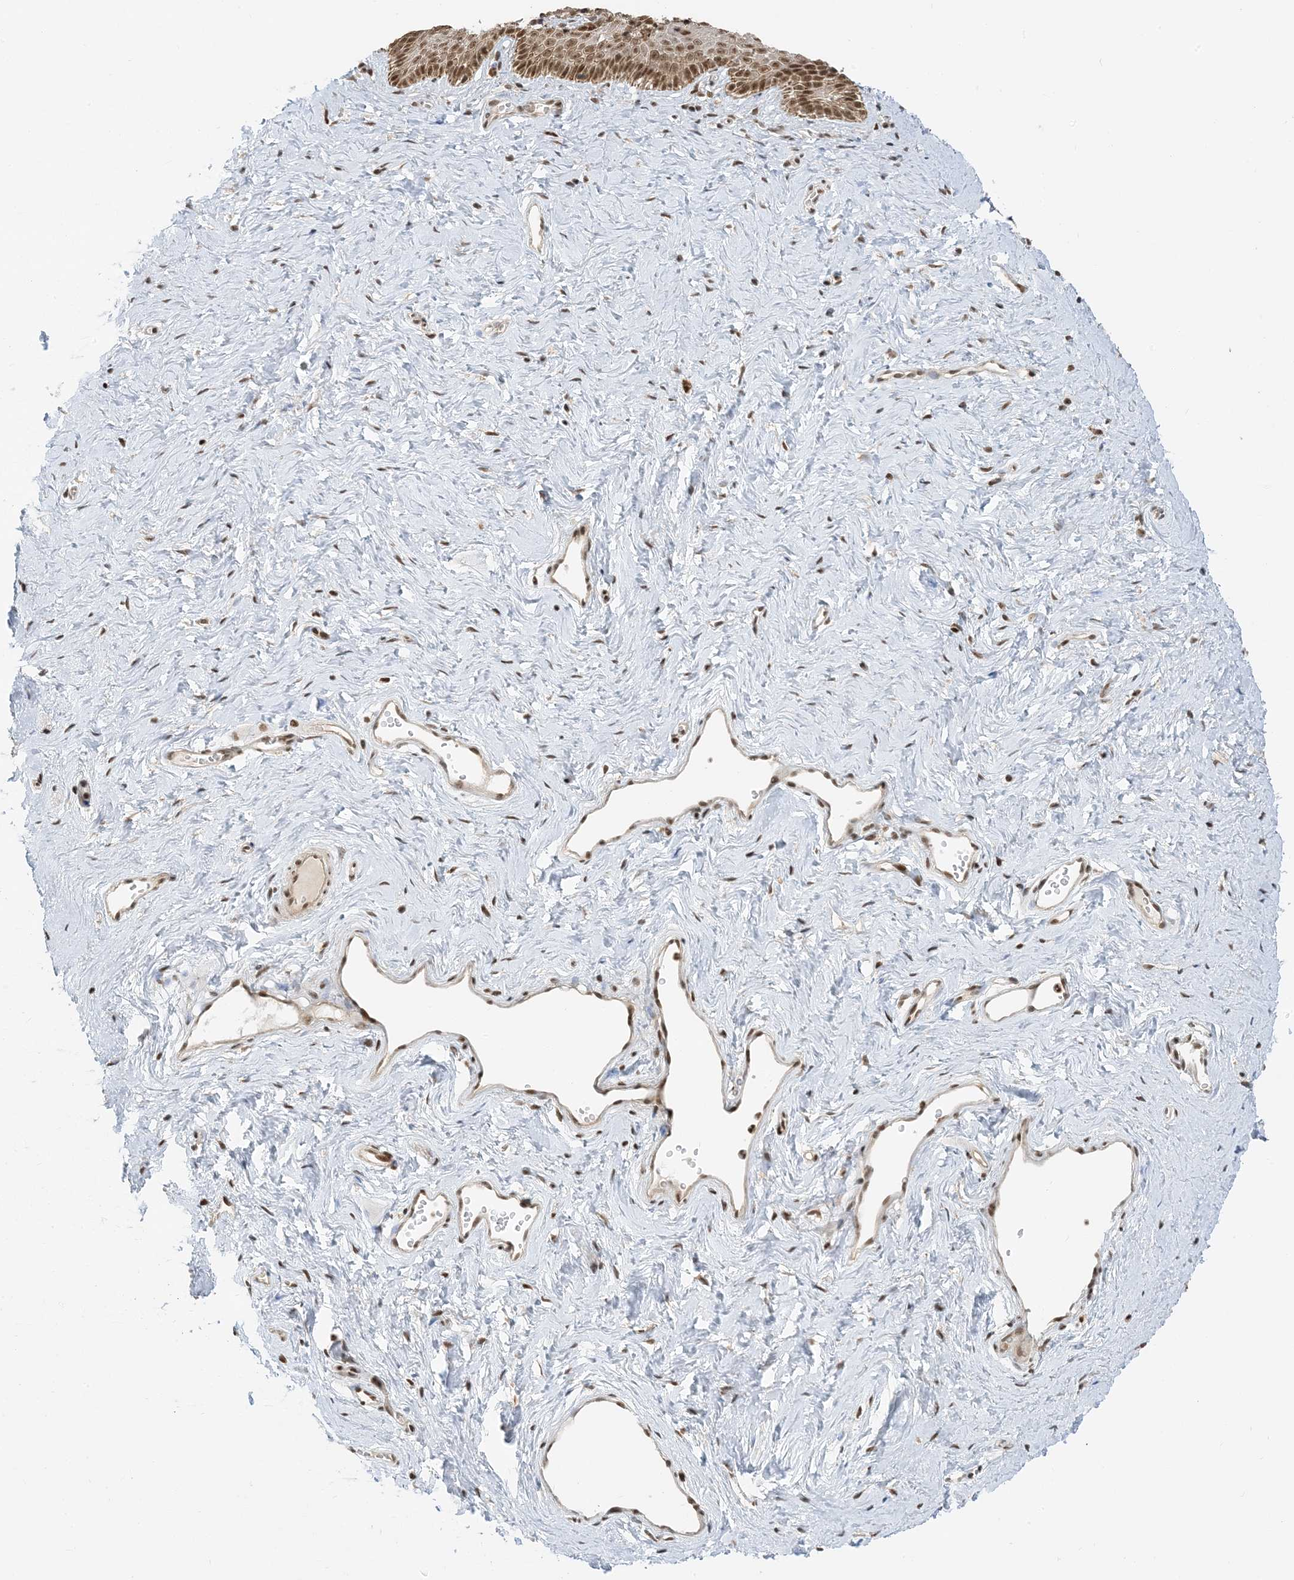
{"staining": {"intensity": "moderate", "quantity": ">75%", "location": "cytoplasmic/membranous,nuclear"}, "tissue": "vagina", "cell_type": "Squamous epithelial cells", "image_type": "normal", "snomed": [{"axis": "morphology", "description": "Normal tissue, NOS"}, {"axis": "topography", "description": "Vagina"}], "caption": "Immunohistochemical staining of normal vagina exhibits moderate cytoplasmic/membranous,nuclear protein expression in about >75% of squamous epithelial cells. (DAB IHC, brown staining for protein, blue staining for nuclei).", "gene": "ZNF740", "patient": {"sex": "female", "age": 32}}